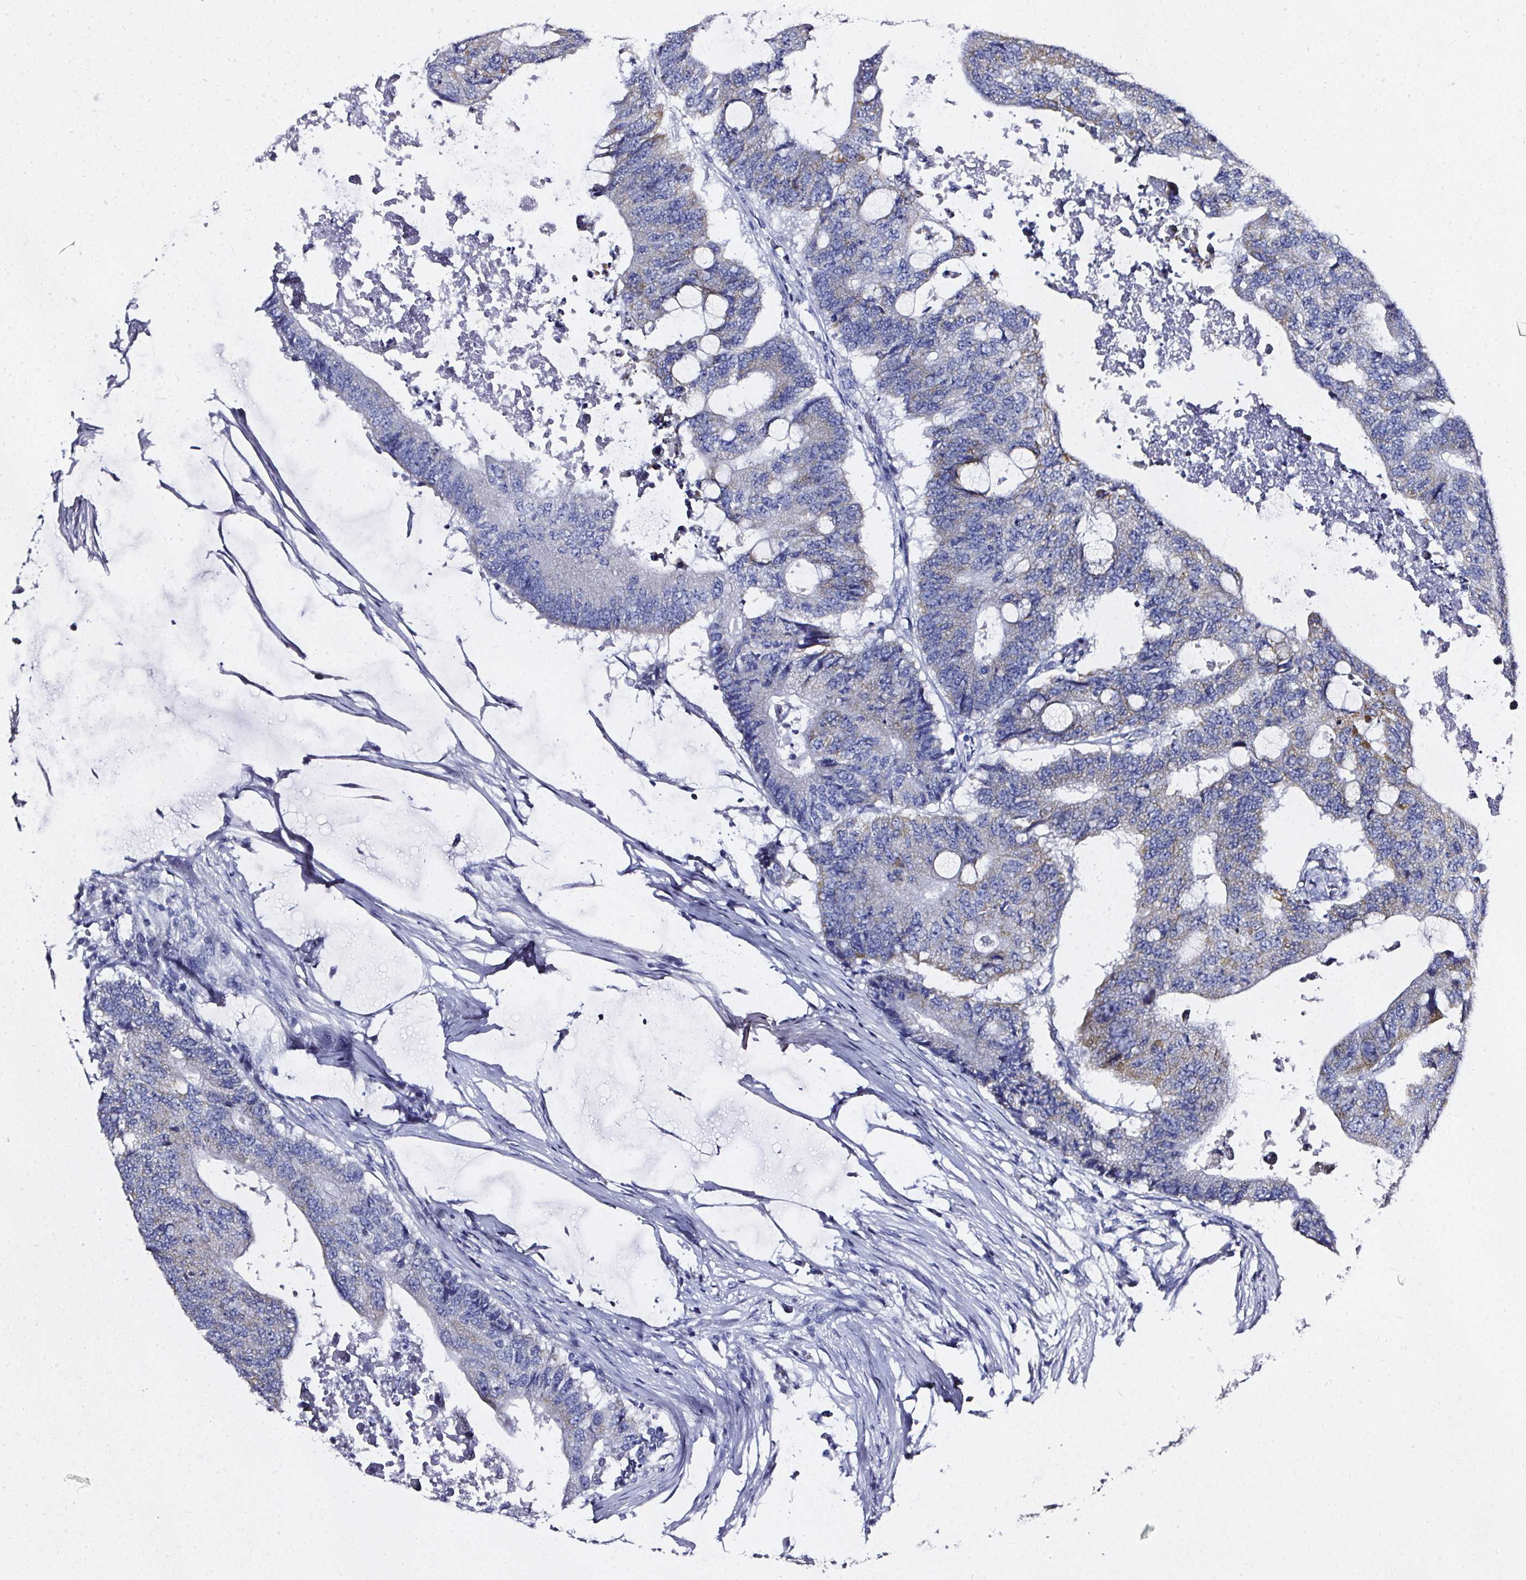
{"staining": {"intensity": "moderate", "quantity": "<25%", "location": "cytoplasmic/membranous"}, "tissue": "colorectal cancer", "cell_type": "Tumor cells", "image_type": "cancer", "snomed": [{"axis": "morphology", "description": "Adenocarcinoma, NOS"}, {"axis": "topography", "description": "Colon"}], "caption": "Adenocarcinoma (colorectal) was stained to show a protein in brown. There is low levels of moderate cytoplasmic/membranous staining in approximately <25% of tumor cells. (DAB IHC, brown staining for protein, blue staining for nuclei).", "gene": "ELAVL2", "patient": {"sex": "male", "age": 71}}